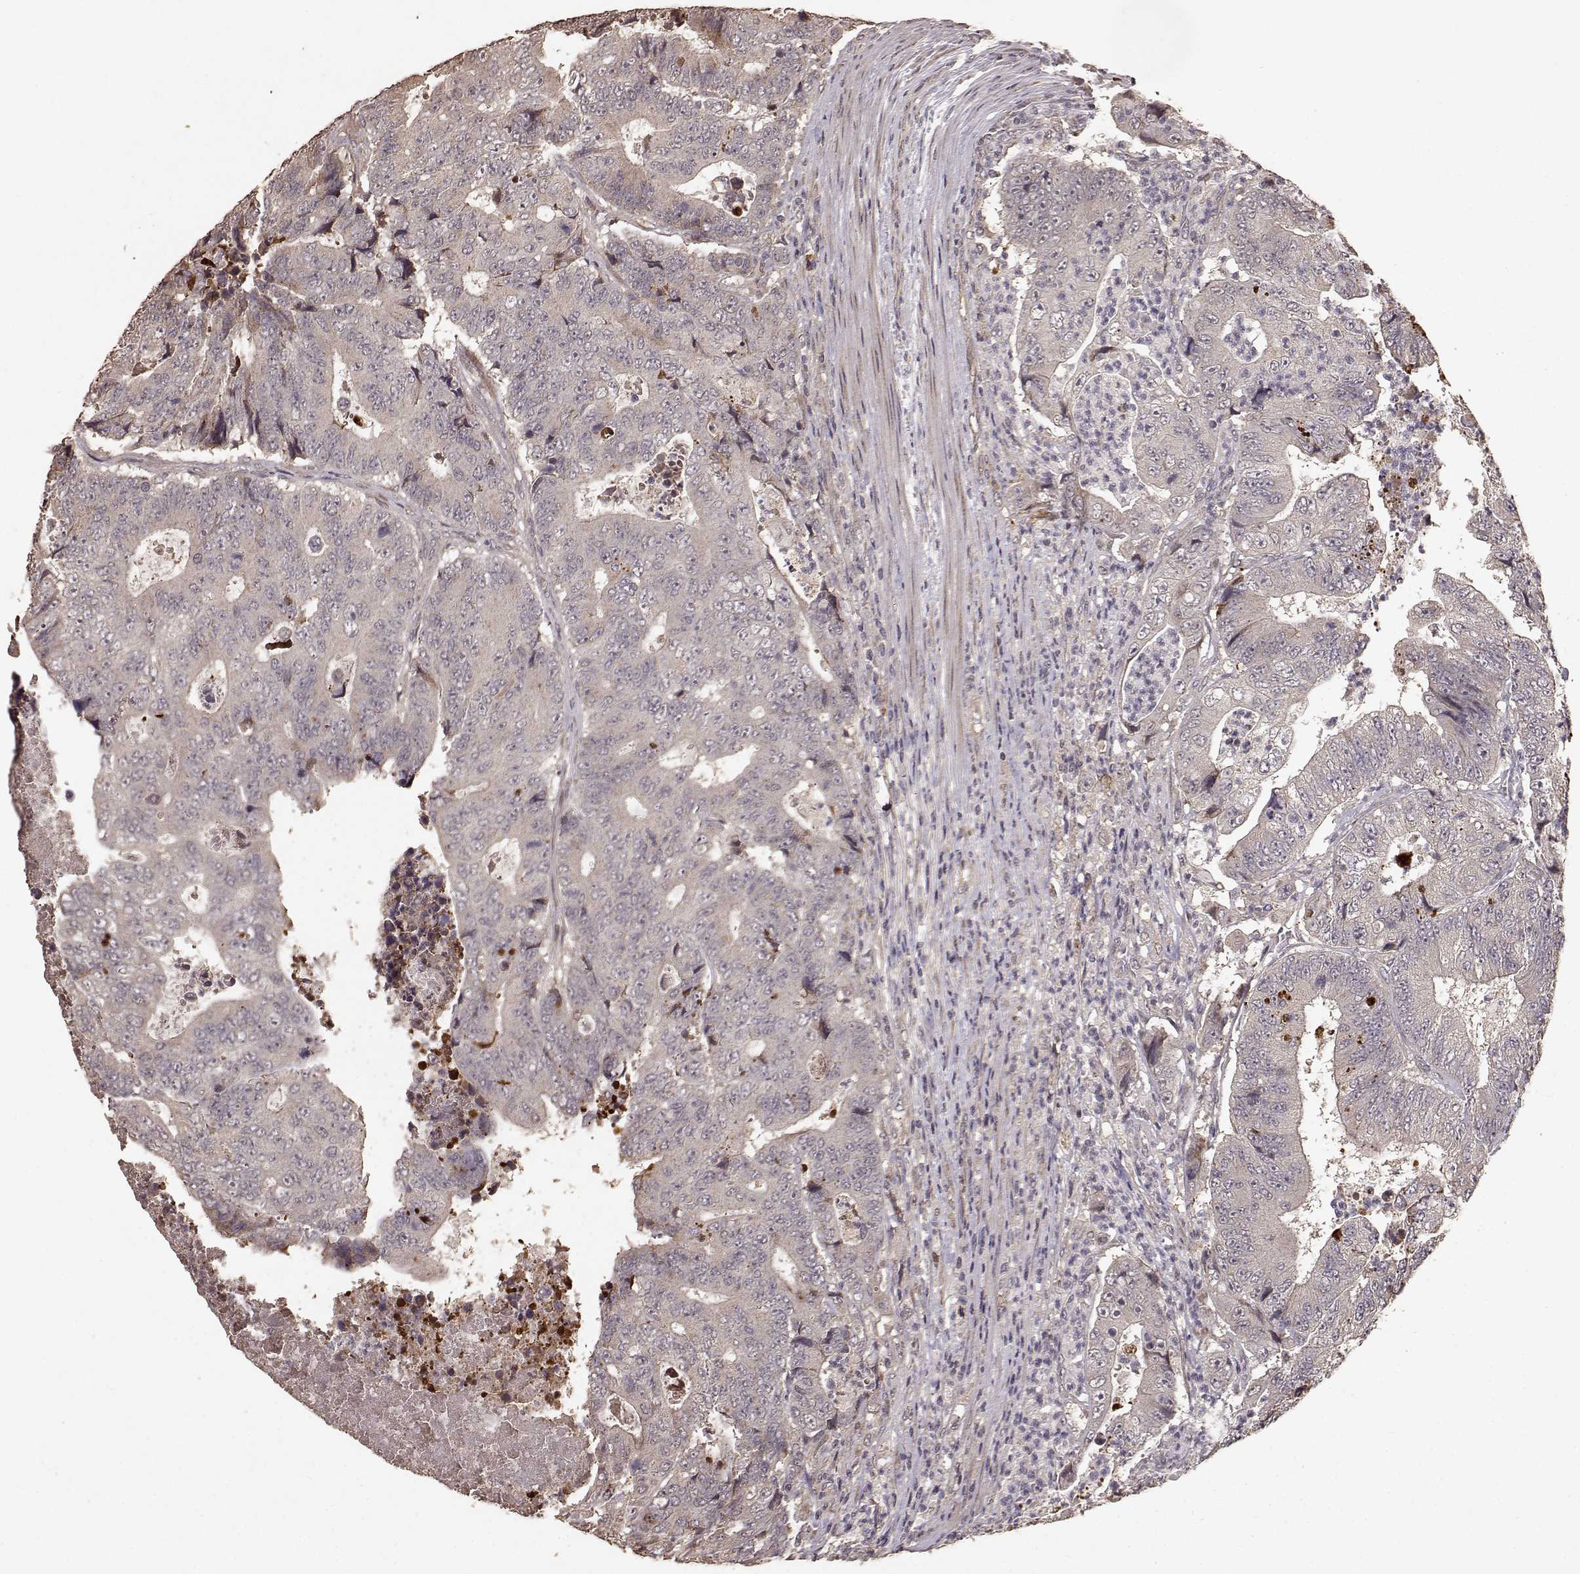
{"staining": {"intensity": "weak", "quantity": "<25%", "location": "cytoplasmic/membranous"}, "tissue": "colorectal cancer", "cell_type": "Tumor cells", "image_type": "cancer", "snomed": [{"axis": "morphology", "description": "Adenocarcinoma, NOS"}, {"axis": "topography", "description": "Colon"}], "caption": "Colorectal cancer was stained to show a protein in brown. There is no significant positivity in tumor cells.", "gene": "USP15", "patient": {"sex": "female", "age": 48}}